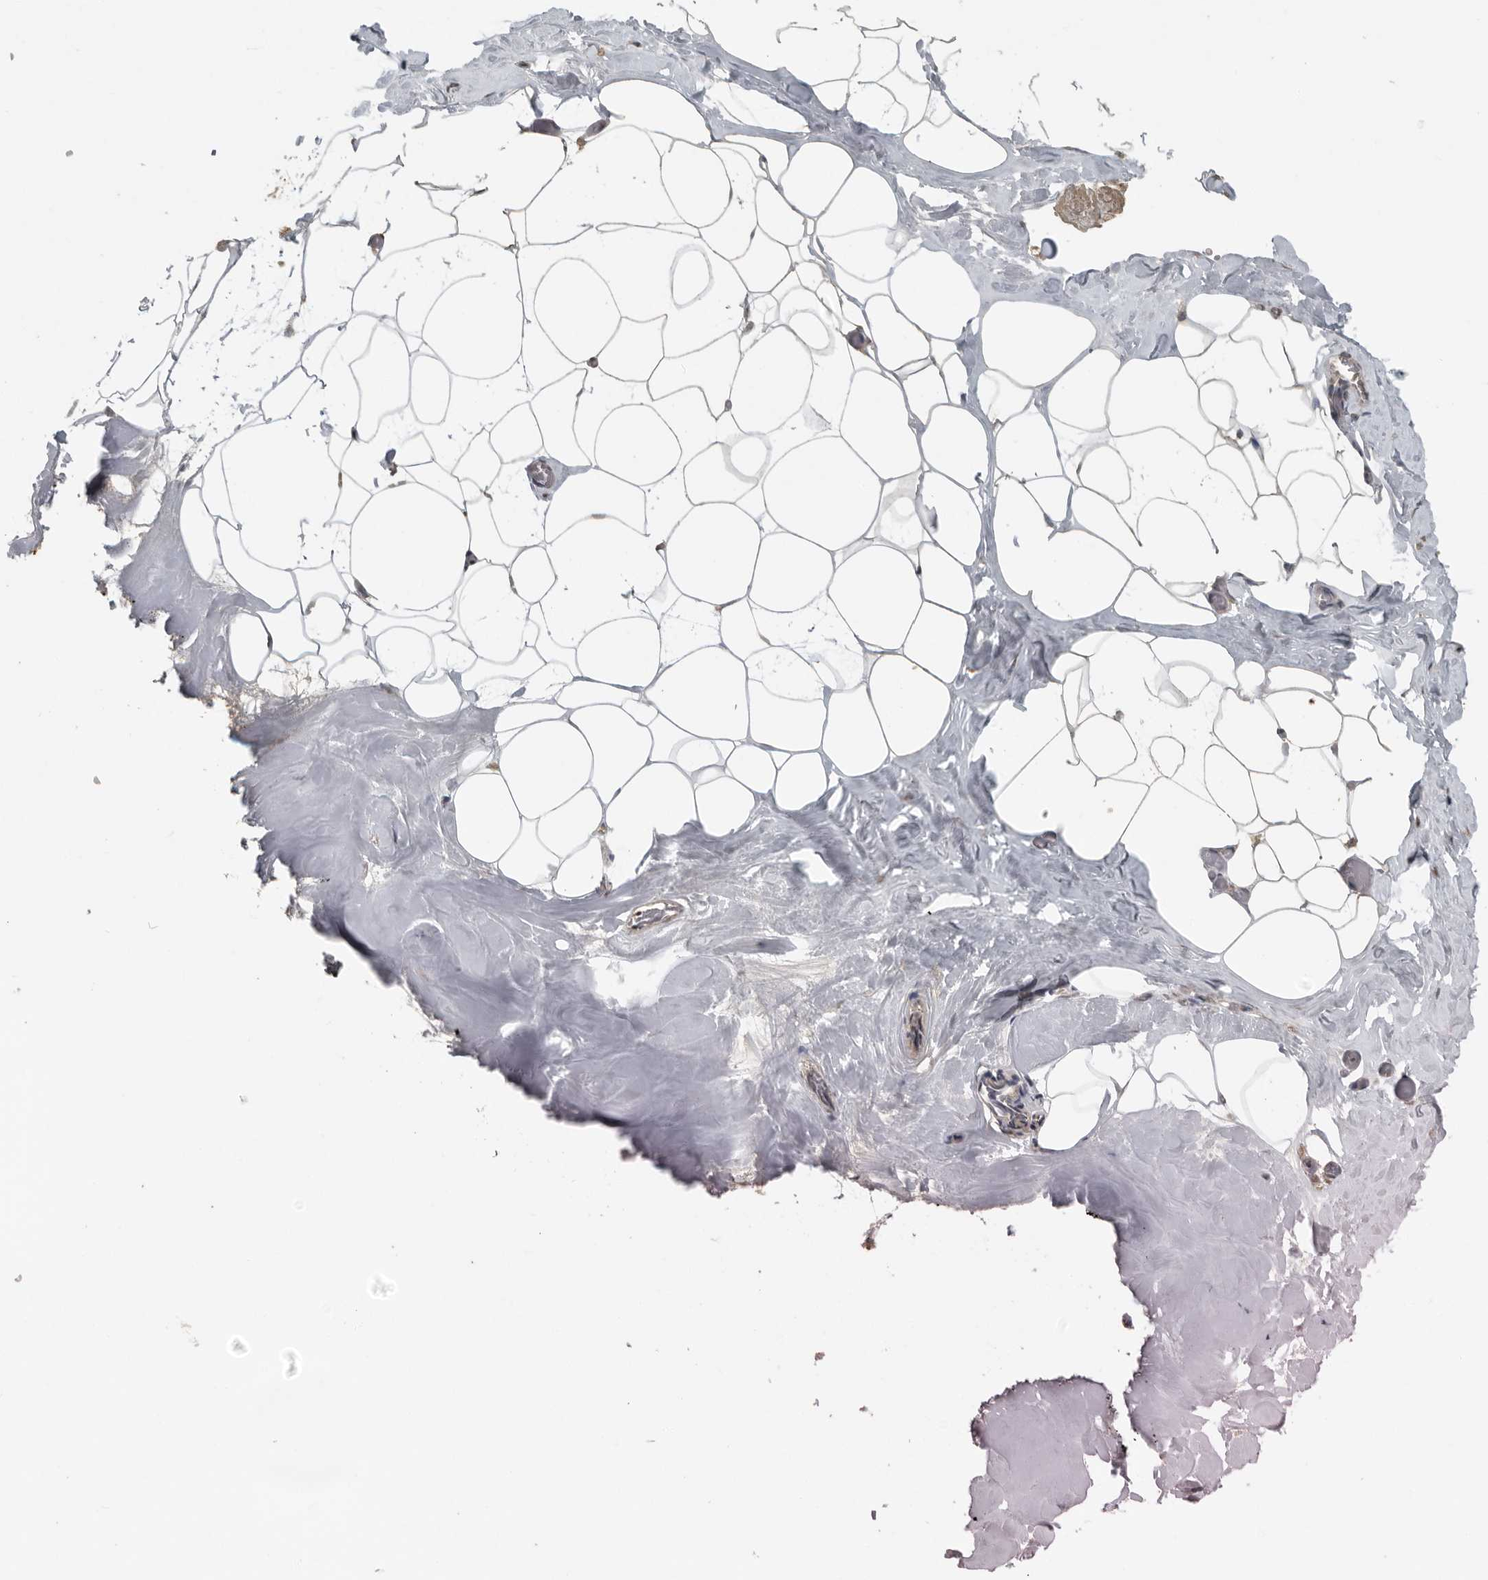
{"staining": {"intensity": "moderate", "quantity": "<25%", "location": "cytoplasmic/membranous,nuclear"}, "tissue": "adipose tissue", "cell_type": "Adipocytes", "image_type": "normal", "snomed": [{"axis": "morphology", "description": "Normal tissue, NOS"}, {"axis": "morphology", "description": "Fibrosis, NOS"}, {"axis": "topography", "description": "Breast"}, {"axis": "topography", "description": "Adipose tissue"}], "caption": "This histopathology image demonstrates immunohistochemistry (IHC) staining of normal adipose tissue, with low moderate cytoplasmic/membranous,nuclear positivity in approximately <25% of adipocytes.", "gene": "AFAP1", "patient": {"sex": "female", "age": 39}}